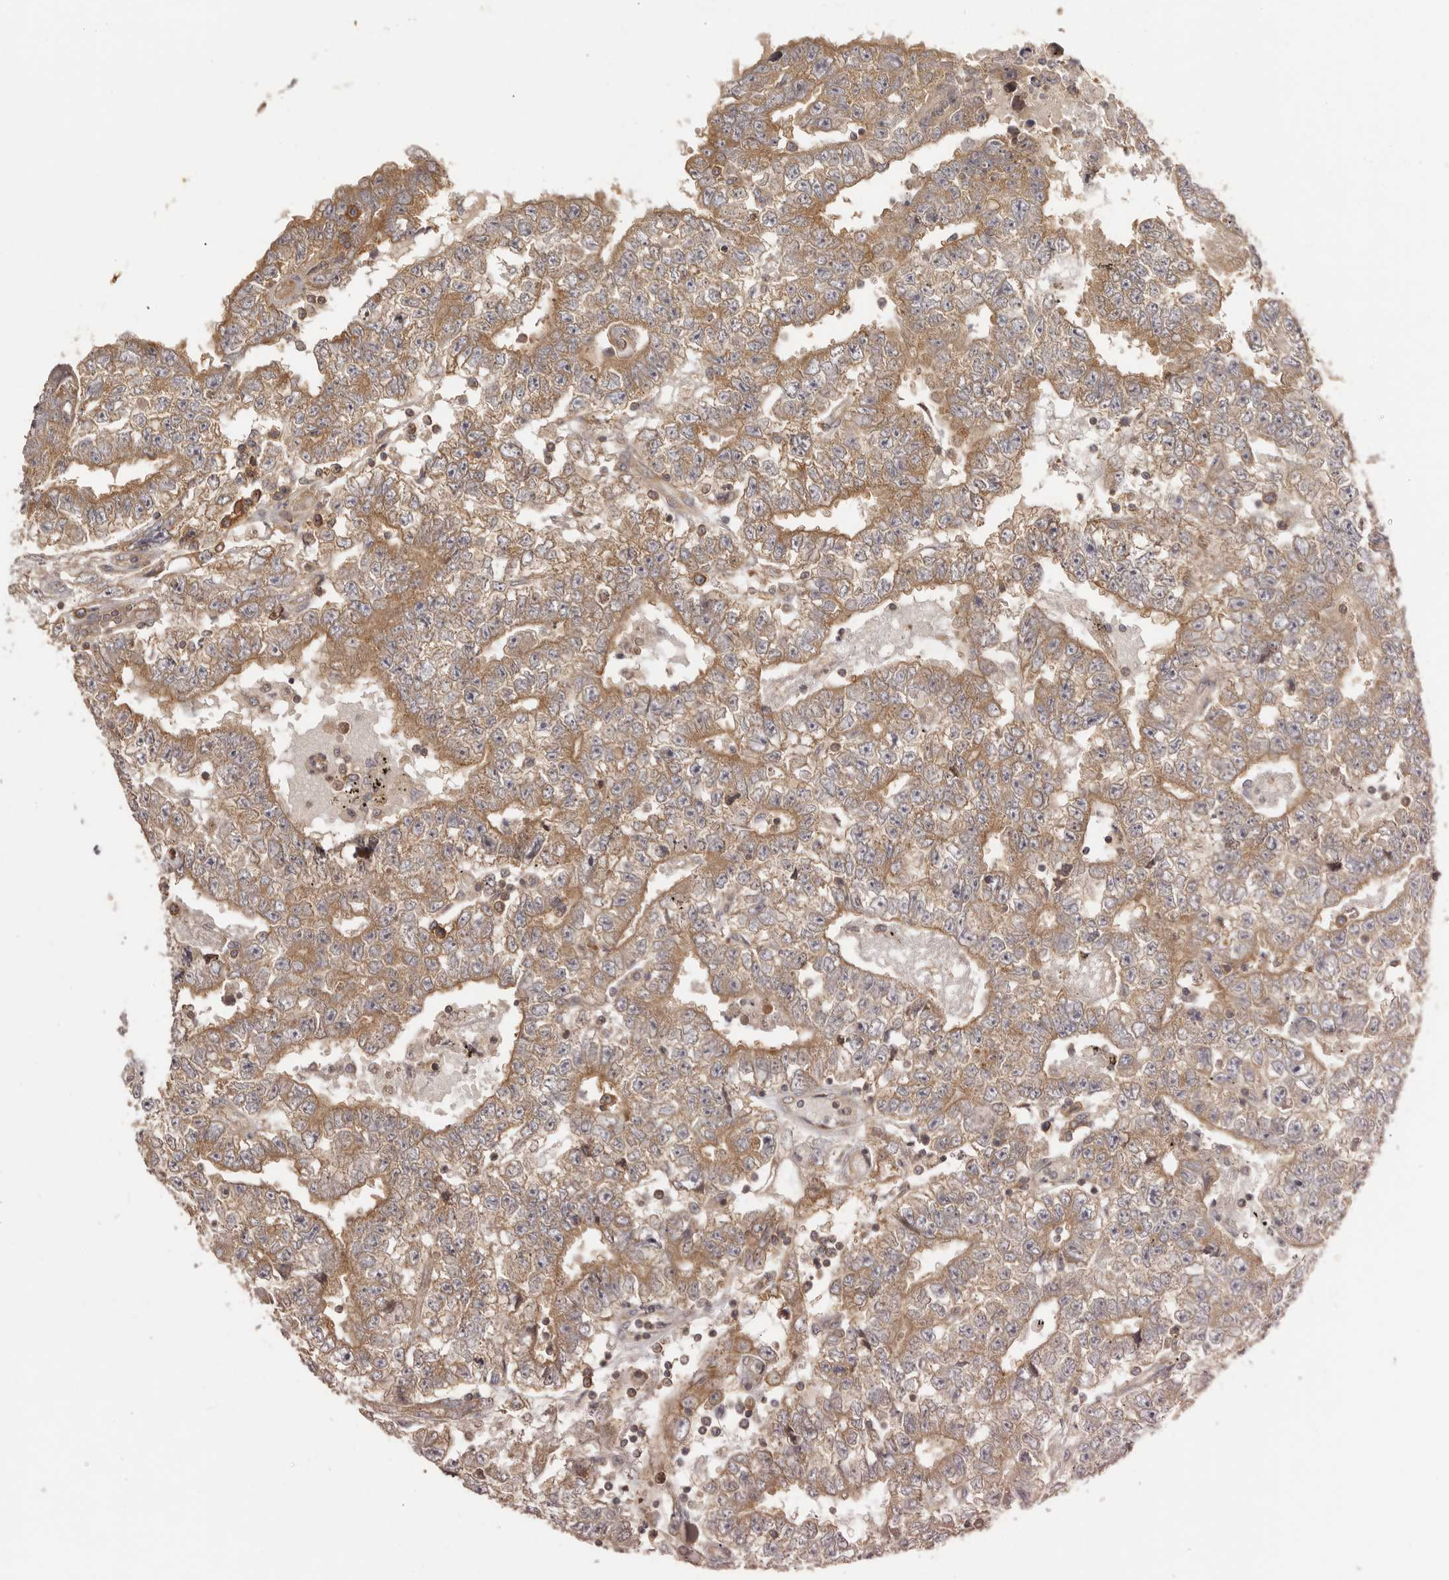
{"staining": {"intensity": "moderate", "quantity": ">75%", "location": "cytoplasmic/membranous"}, "tissue": "testis cancer", "cell_type": "Tumor cells", "image_type": "cancer", "snomed": [{"axis": "morphology", "description": "Carcinoma, Embryonal, NOS"}, {"axis": "topography", "description": "Testis"}], "caption": "IHC histopathology image of testis cancer (embryonal carcinoma) stained for a protein (brown), which demonstrates medium levels of moderate cytoplasmic/membranous staining in about >75% of tumor cells.", "gene": "EEF1E1", "patient": {"sex": "male", "age": 25}}